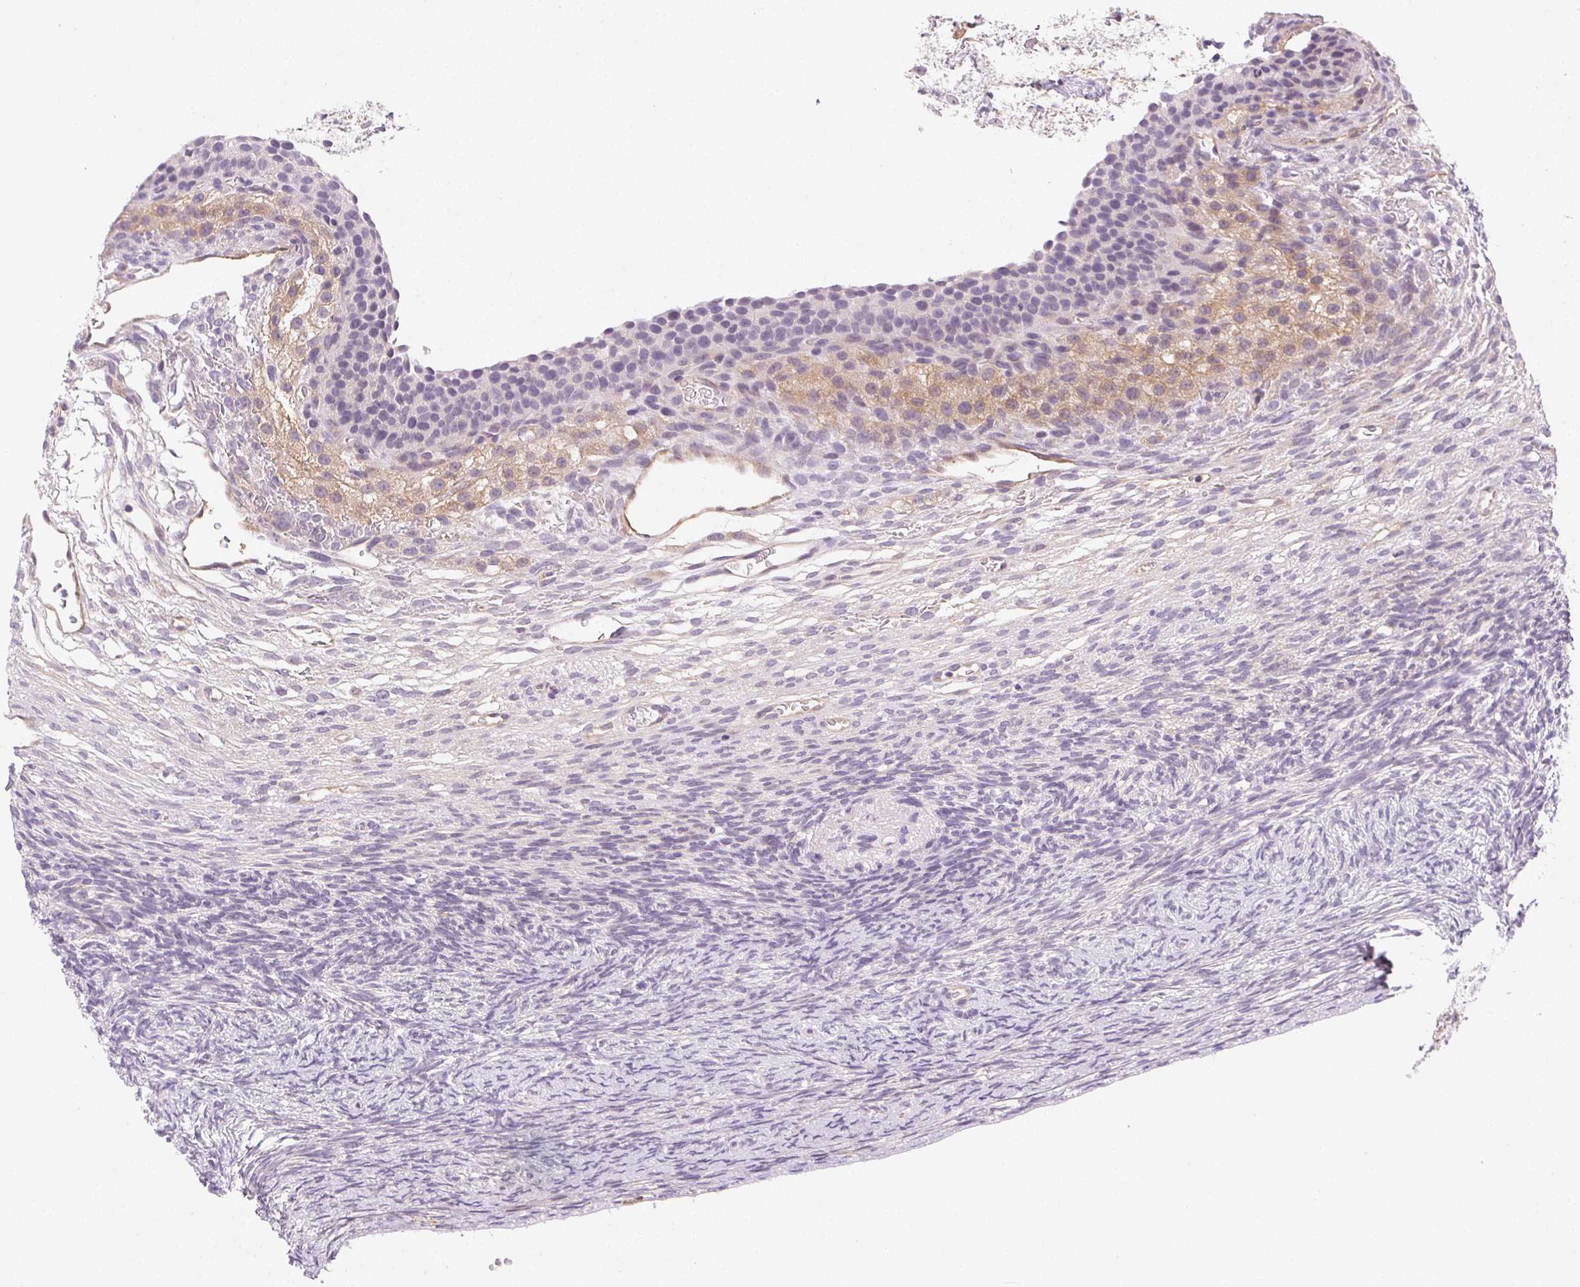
{"staining": {"intensity": "negative", "quantity": "none", "location": "none"}, "tissue": "ovary", "cell_type": "Follicle cells", "image_type": "normal", "snomed": [{"axis": "morphology", "description": "Normal tissue, NOS"}, {"axis": "topography", "description": "Ovary"}], "caption": "DAB immunohistochemical staining of normal ovary exhibits no significant staining in follicle cells.", "gene": "CSN1S1", "patient": {"sex": "female", "age": 34}}